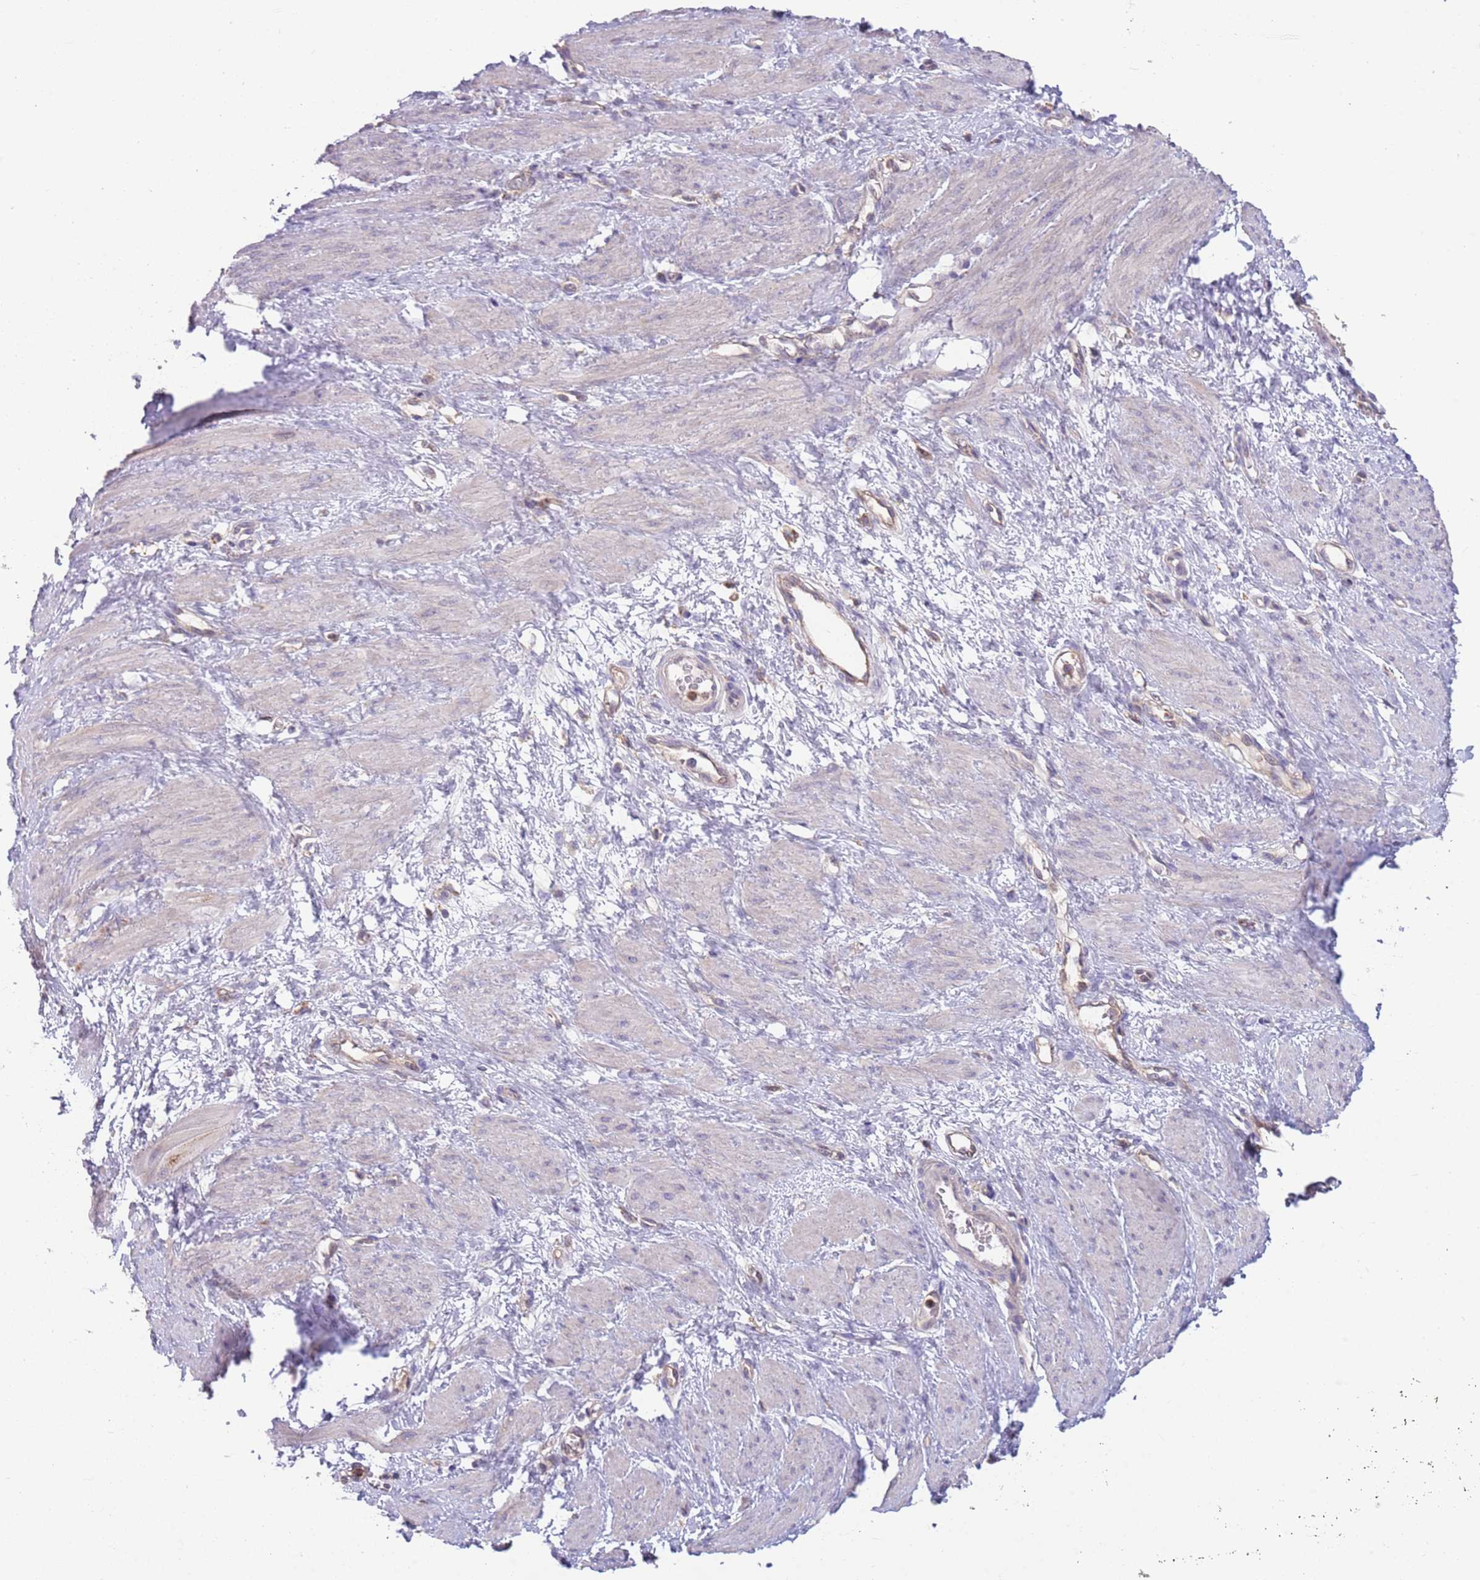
{"staining": {"intensity": "negative", "quantity": "none", "location": "none"}, "tissue": "smooth muscle", "cell_type": "Smooth muscle cells", "image_type": "normal", "snomed": [{"axis": "morphology", "description": "Normal tissue, NOS"}, {"axis": "topography", "description": "Smooth muscle"}, {"axis": "topography", "description": "Uterus"}], "caption": "Immunohistochemistry of unremarkable human smooth muscle exhibits no positivity in smooth muscle cells. The staining is performed using DAB (3,3'-diaminobenzidine) brown chromogen with nuclei counter-stained in using hematoxylin.", "gene": "DDT", "patient": {"sex": "female", "age": 39}}